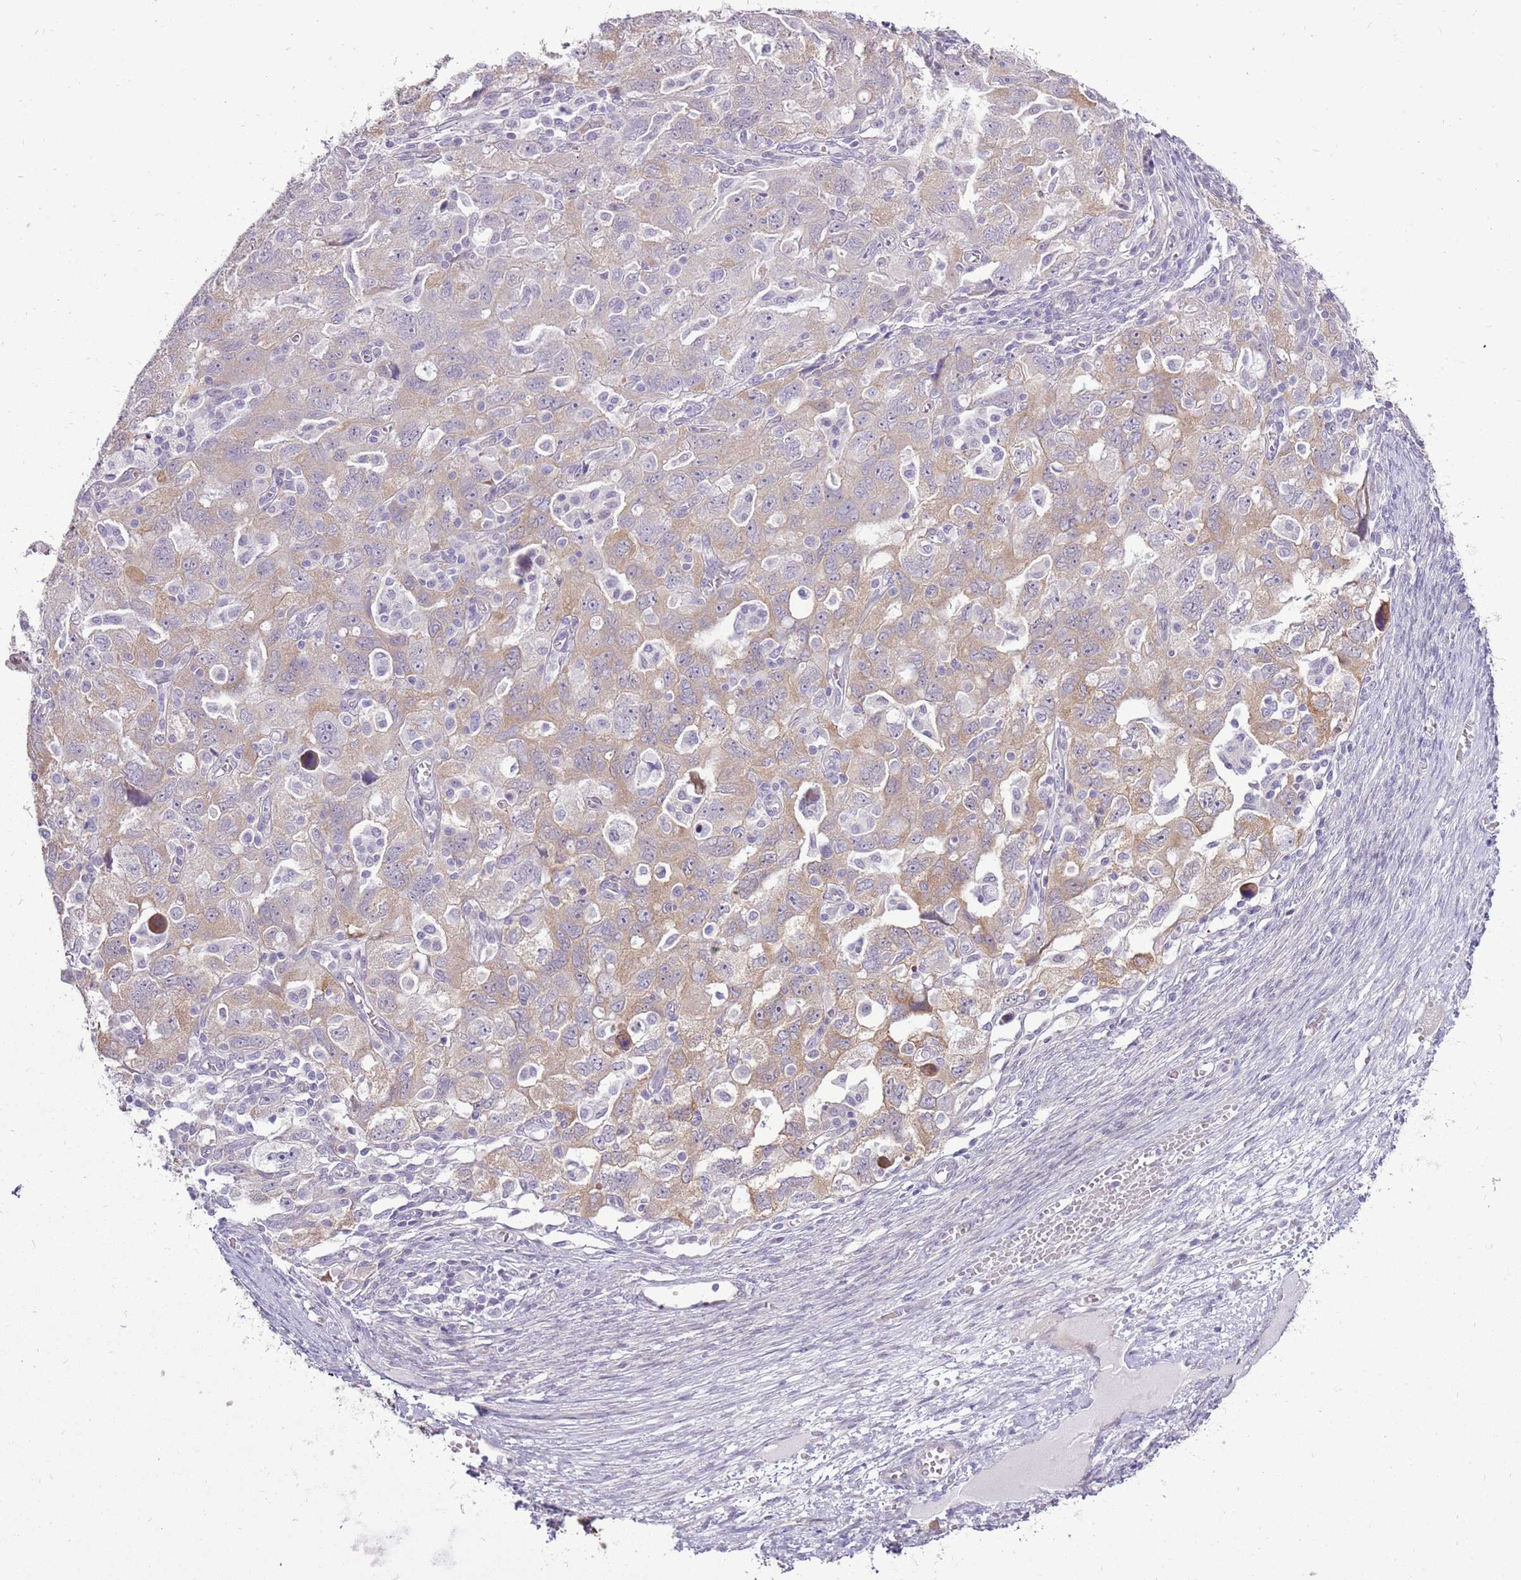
{"staining": {"intensity": "weak", "quantity": ">75%", "location": "cytoplasmic/membranous"}, "tissue": "ovarian cancer", "cell_type": "Tumor cells", "image_type": "cancer", "snomed": [{"axis": "morphology", "description": "Carcinoma, NOS"}, {"axis": "morphology", "description": "Cystadenocarcinoma, serous, NOS"}, {"axis": "topography", "description": "Ovary"}], "caption": "Weak cytoplasmic/membranous positivity is present in approximately >75% of tumor cells in ovarian serous cystadenocarcinoma.", "gene": "UGGT2", "patient": {"sex": "female", "age": 69}}